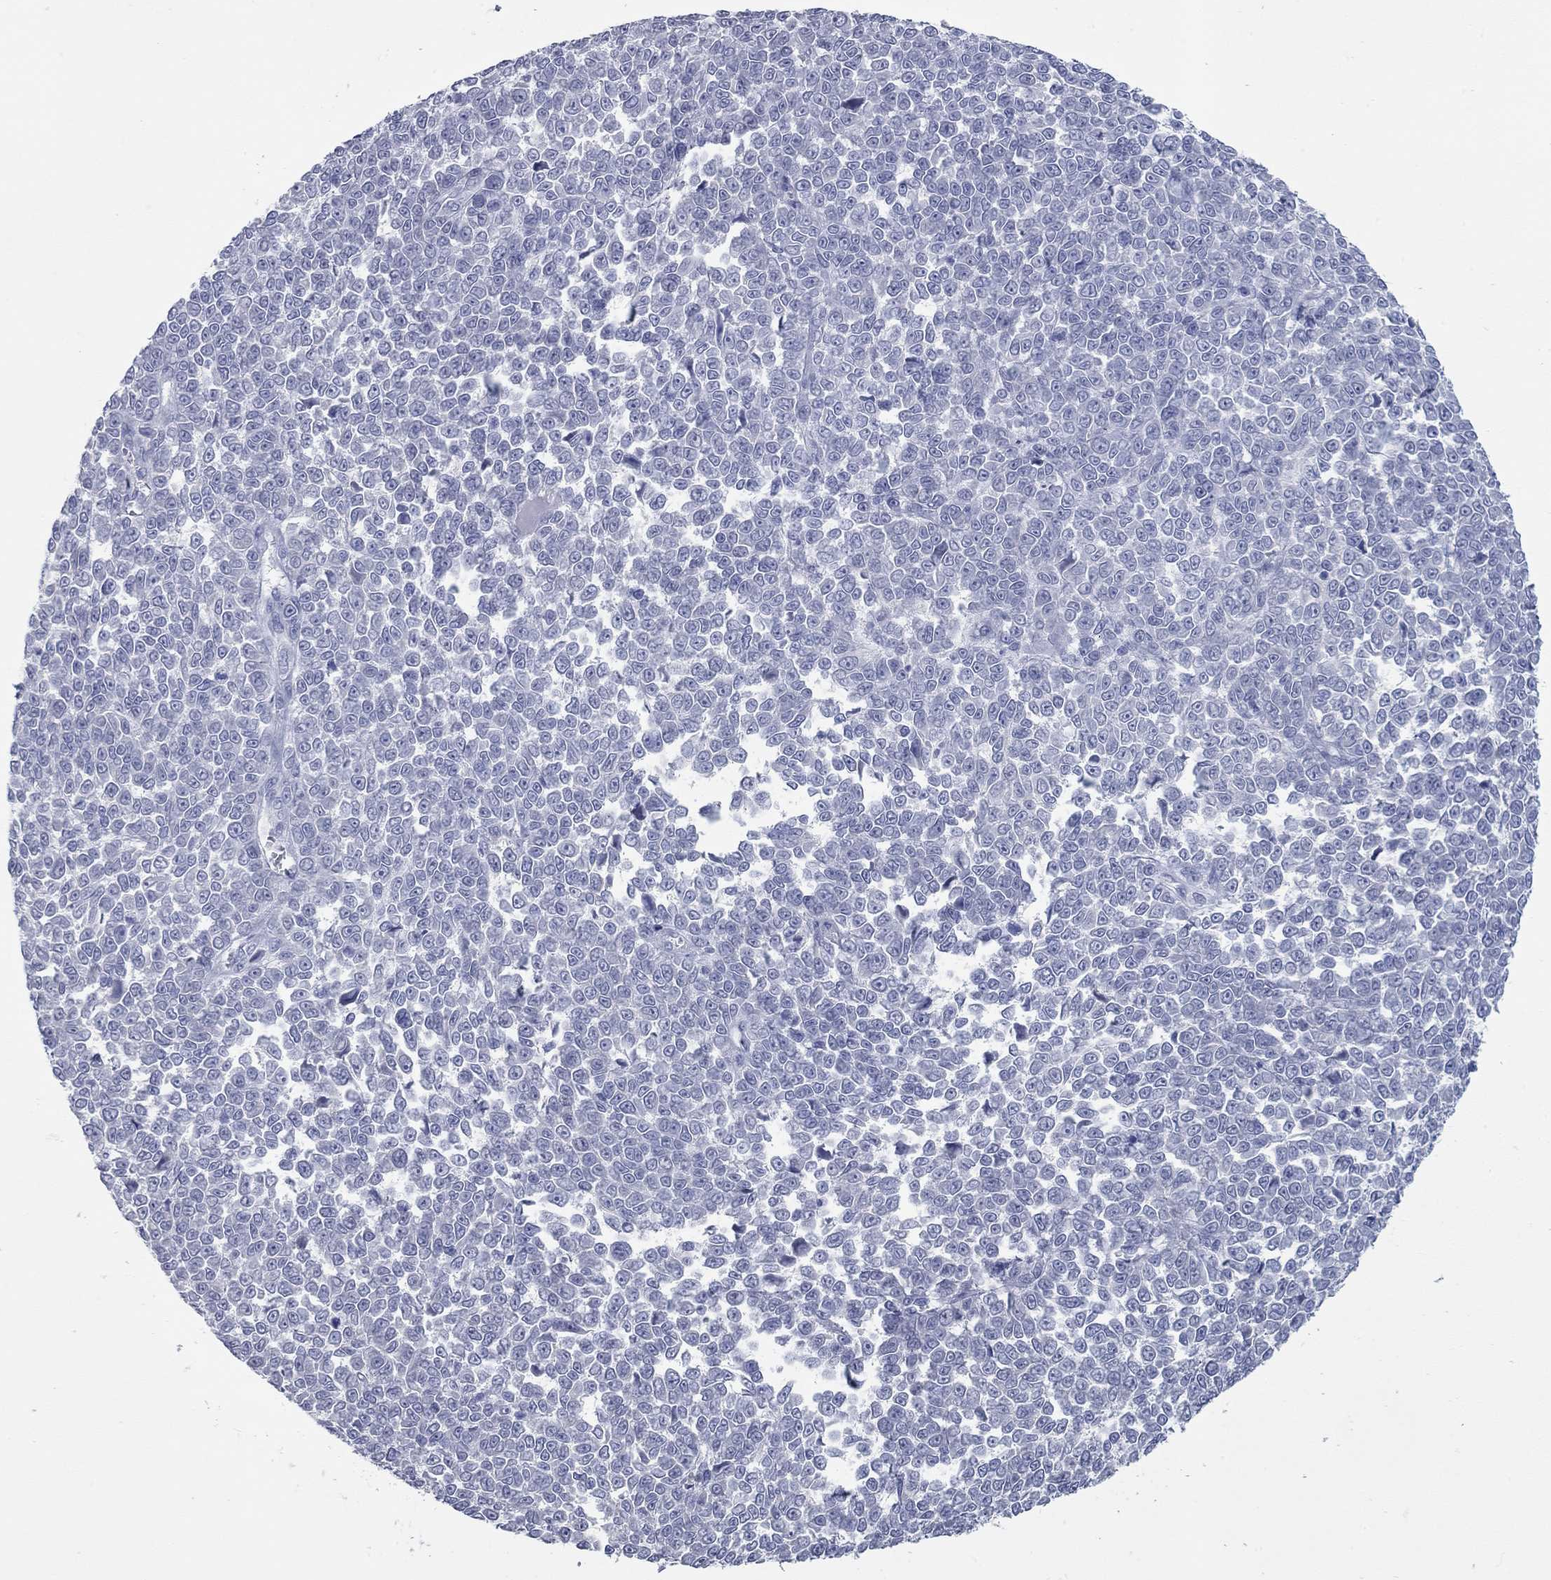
{"staining": {"intensity": "negative", "quantity": "none", "location": "none"}, "tissue": "melanoma", "cell_type": "Tumor cells", "image_type": "cancer", "snomed": [{"axis": "morphology", "description": "Malignant melanoma, NOS"}, {"axis": "topography", "description": "Skin"}], "caption": "Immunohistochemistry image of neoplastic tissue: melanoma stained with DAB reveals no significant protein staining in tumor cells.", "gene": "KIRREL2", "patient": {"sex": "female", "age": 95}}